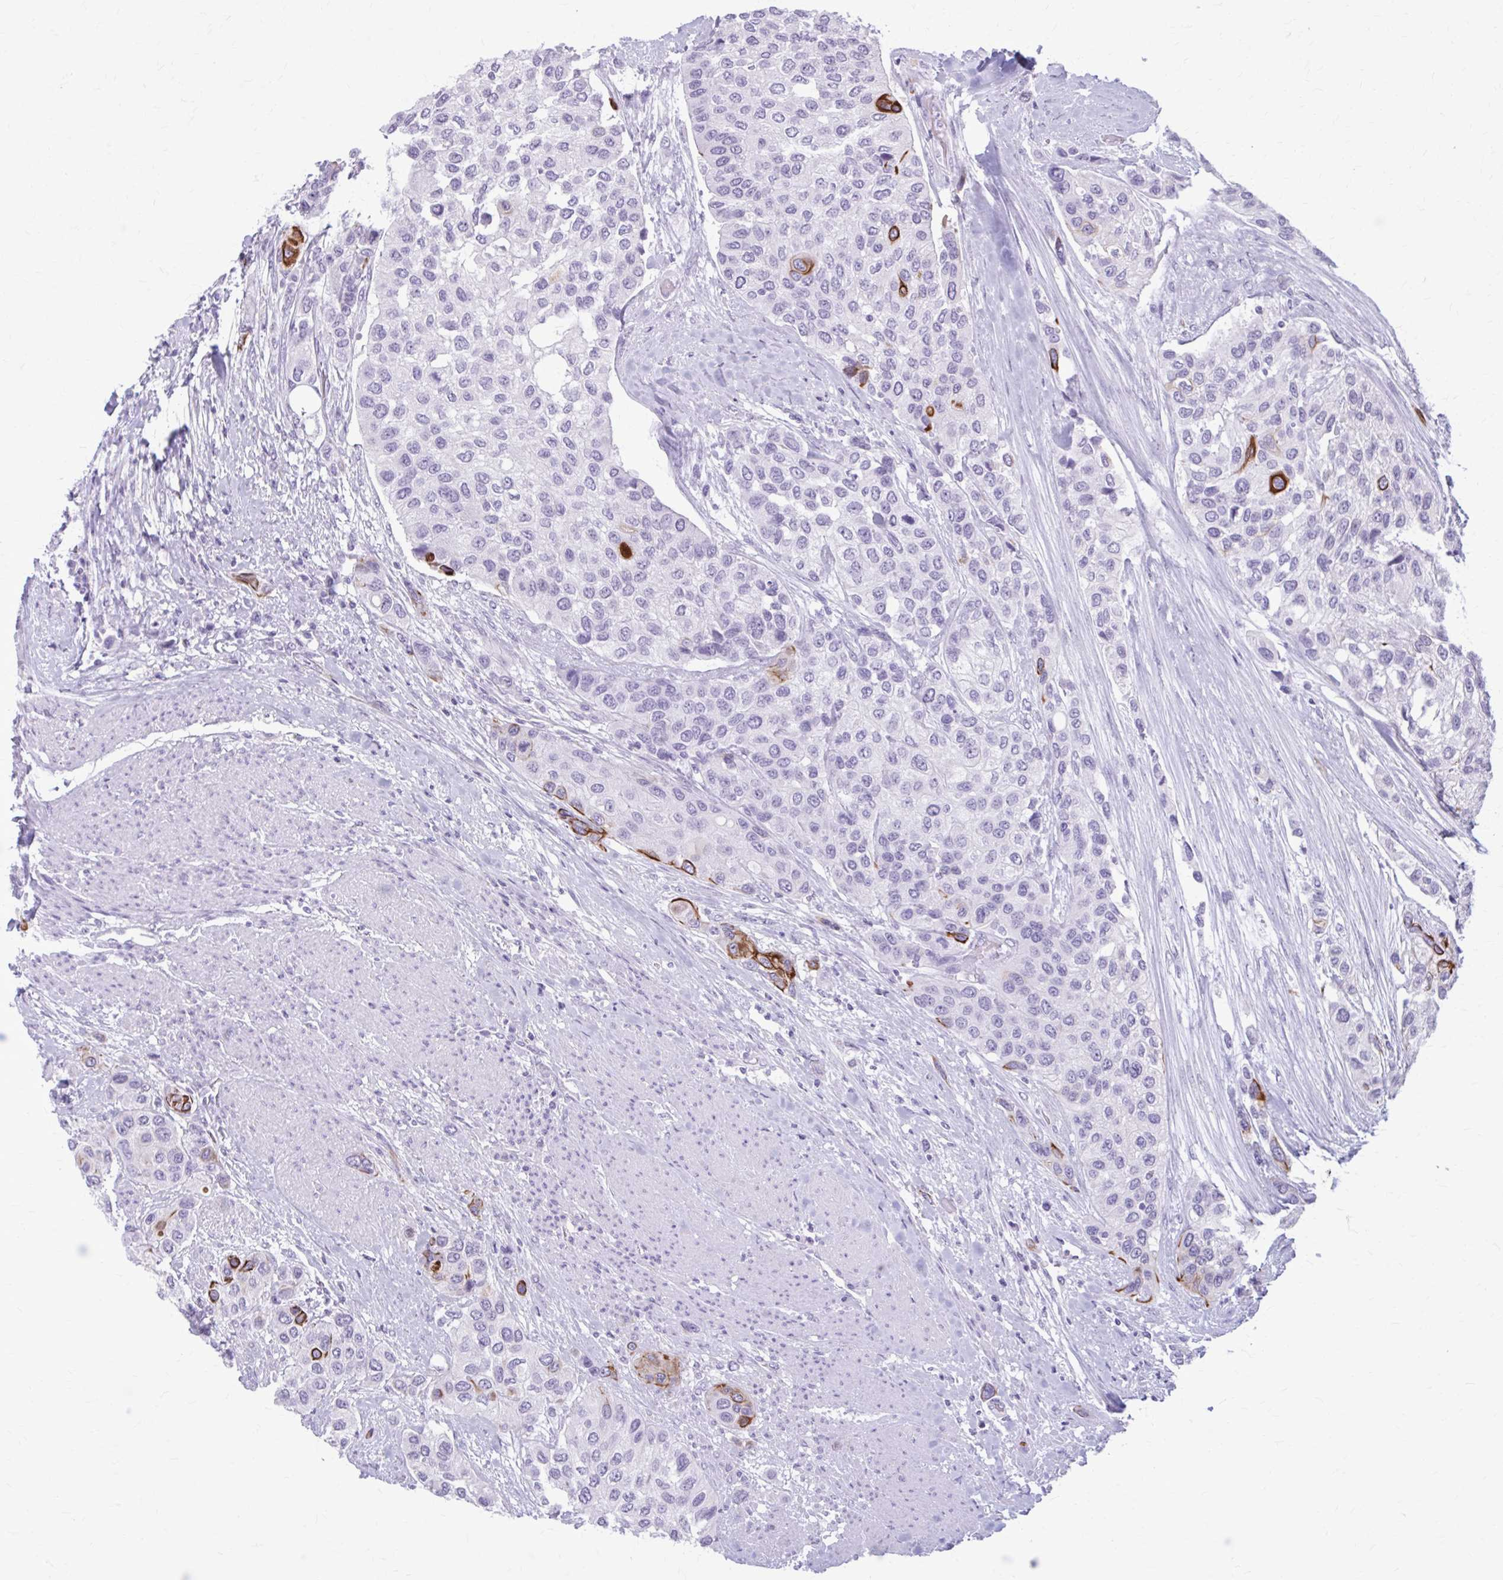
{"staining": {"intensity": "strong", "quantity": "<25%", "location": "cytoplasmic/membranous"}, "tissue": "urothelial cancer", "cell_type": "Tumor cells", "image_type": "cancer", "snomed": [{"axis": "morphology", "description": "Normal tissue, NOS"}, {"axis": "morphology", "description": "Urothelial carcinoma, High grade"}, {"axis": "topography", "description": "Vascular tissue"}, {"axis": "topography", "description": "Urinary bladder"}], "caption": "High-grade urothelial carcinoma stained with a protein marker reveals strong staining in tumor cells.", "gene": "KRT5", "patient": {"sex": "female", "age": 56}}